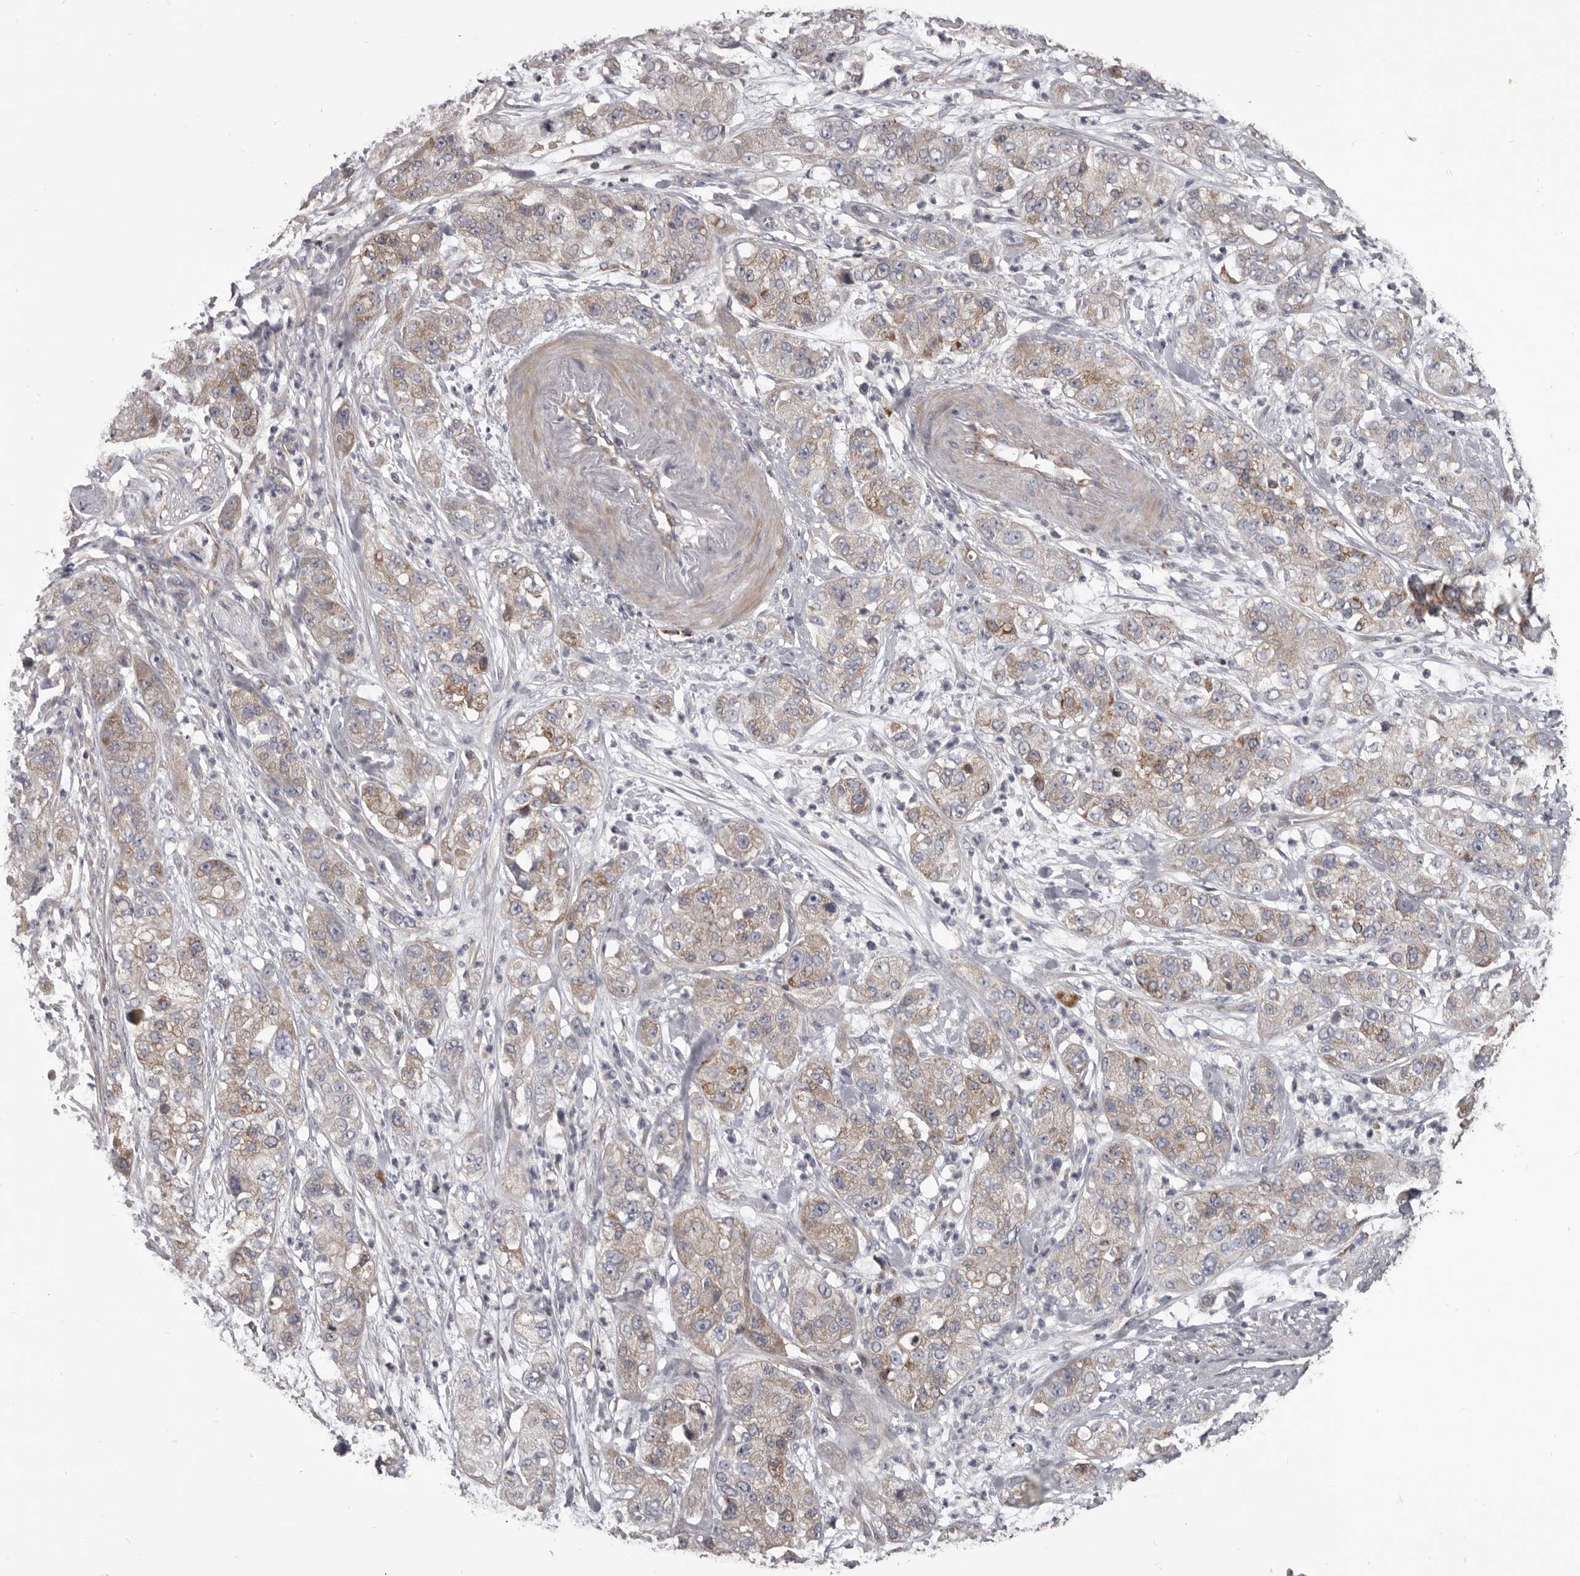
{"staining": {"intensity": "weak", "quantity": "25%-75%", "location": "cytoplasmic/membranous"}, "tissue": "pancreatic cancer", "cell_type": "Tumor cells", "image_type": "cancer", "snomed": [{"axis": "morphology", "description": "Adenocarcinoma, NOS"}, {"axis": "topography", "description": "Pancreas"}], "caption": "The immunohistochemical stain highlights weak cytoplasmic/membranous staining in tumor cells of pancreatic cancer (adenocarcinoma) tissue.", "gene": "ALDH5A1", "patient": {"sex": "female", "age": 78}}